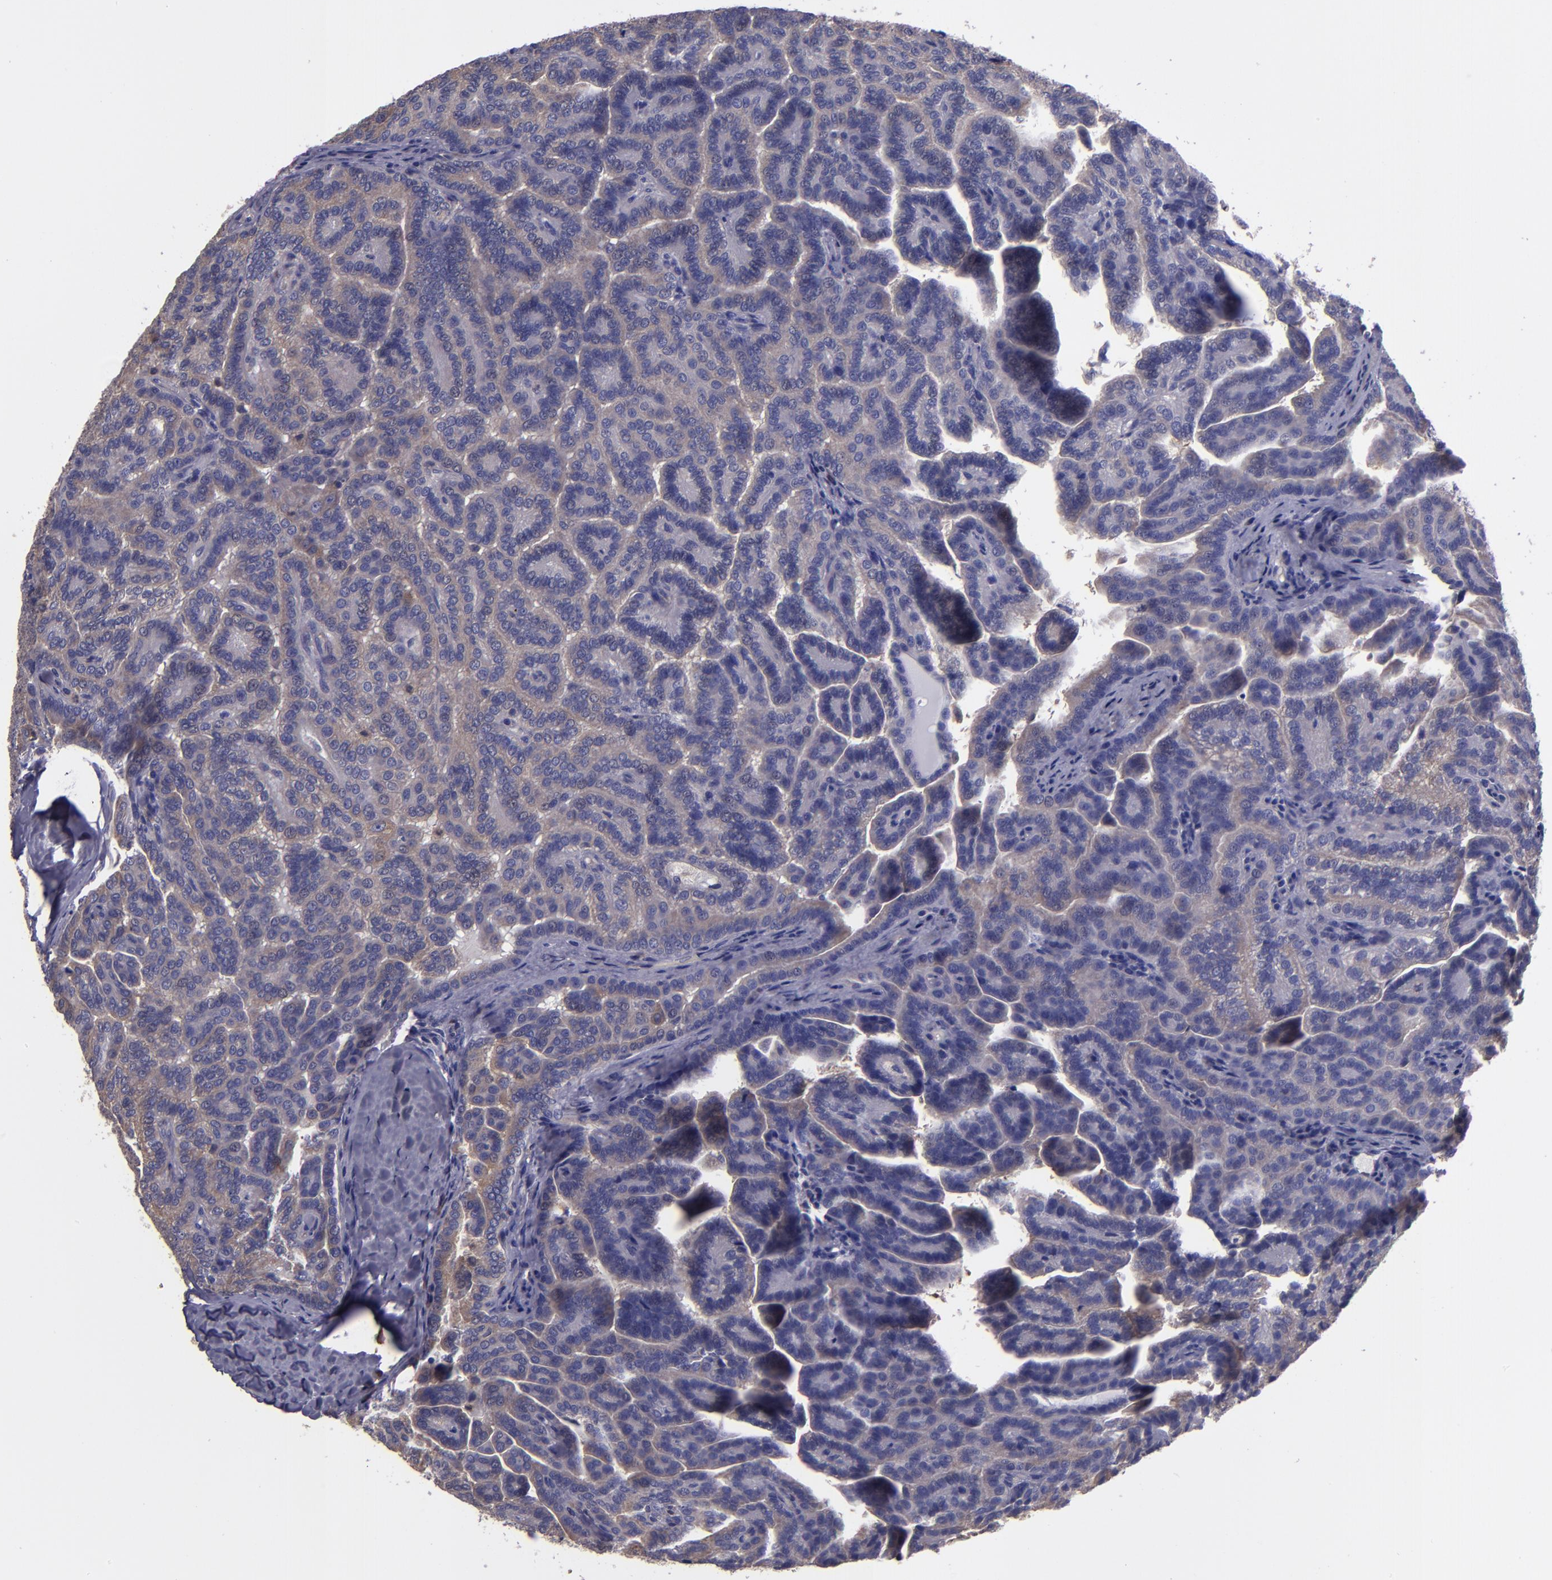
{"staining": {"intensity": "moderate", "quantity": "25%-75%", "location": "cytoplasmic/membranous"}, "tissue": "renal cancer", "cell_type": "Tumor cells", "image_type": "cancer", "snomed": [{"axis": "morphology", "description": "Adenocarcinoma, NOS"}, {"axis": "topography", "description": "Kidney"}], "caption": "Immunohistochemical staining of renal cancer (adenocarcinoma) demonstrates medium levels of moderate cytoplasmic/membranous protein expression in about 25%-75% of tumor cells.", "gene": "CARS1", "patient": {"sex": "male", "age": 61}}